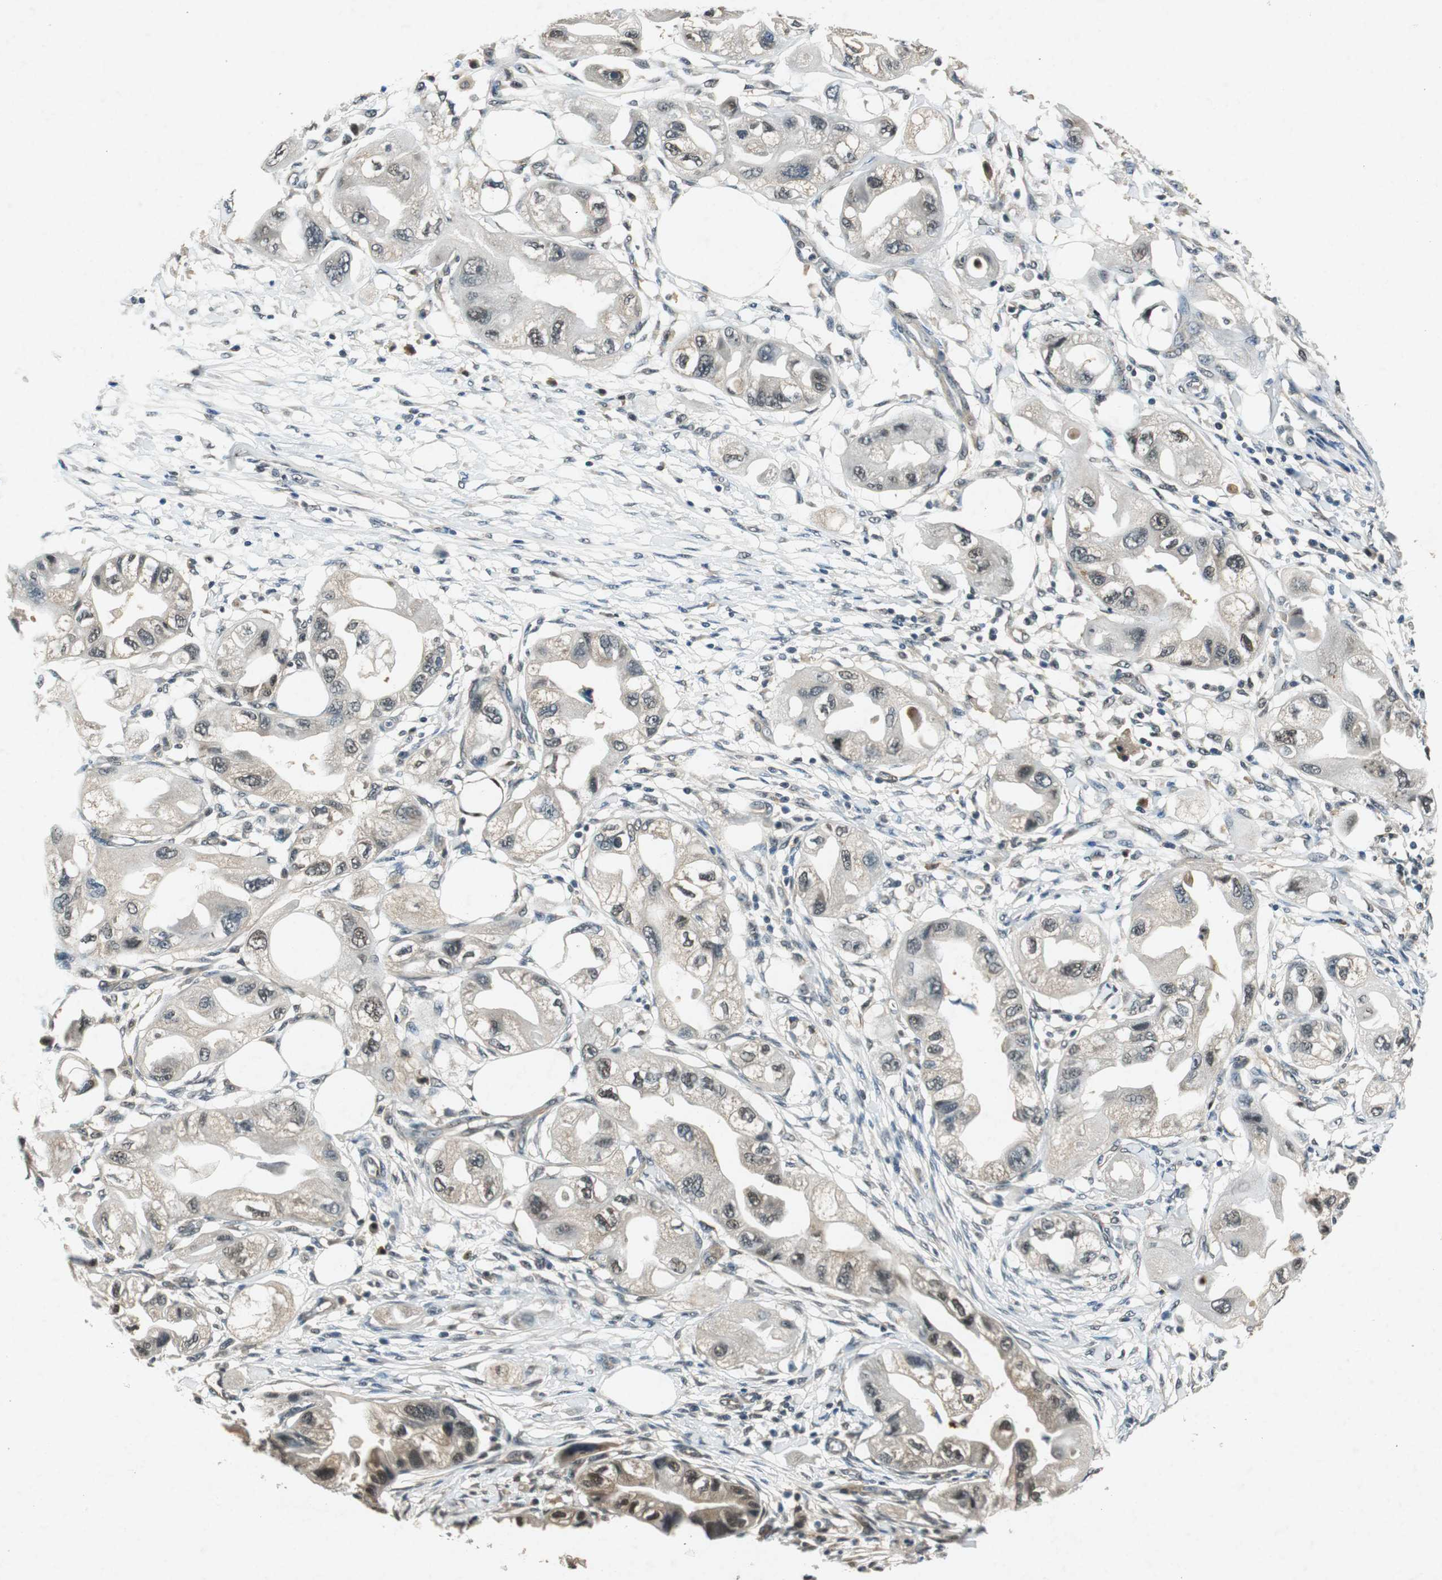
{"staining": {"intensity": "weak", "quantity": "<25%", "location": "cytoplasmic/membranous,nuclear"}, "tissue": "endometrial cancer", "cell_type": "Tumor cells", "image_type": "cancer", "snomed": [{"axis": "morphology", "description": "Adenocarcinoma, NOS"}, {"axis": "topography", "description": "Endometrium"}], "caption": "Immunohistochemistry (IHC) micrograph of human endometrial adenocarcinoma stained for a protein (brown), which exhibits no positivity in tumor cells.", "gene": "PSMB4", "patient": {"sex": "female", "age": 67}}